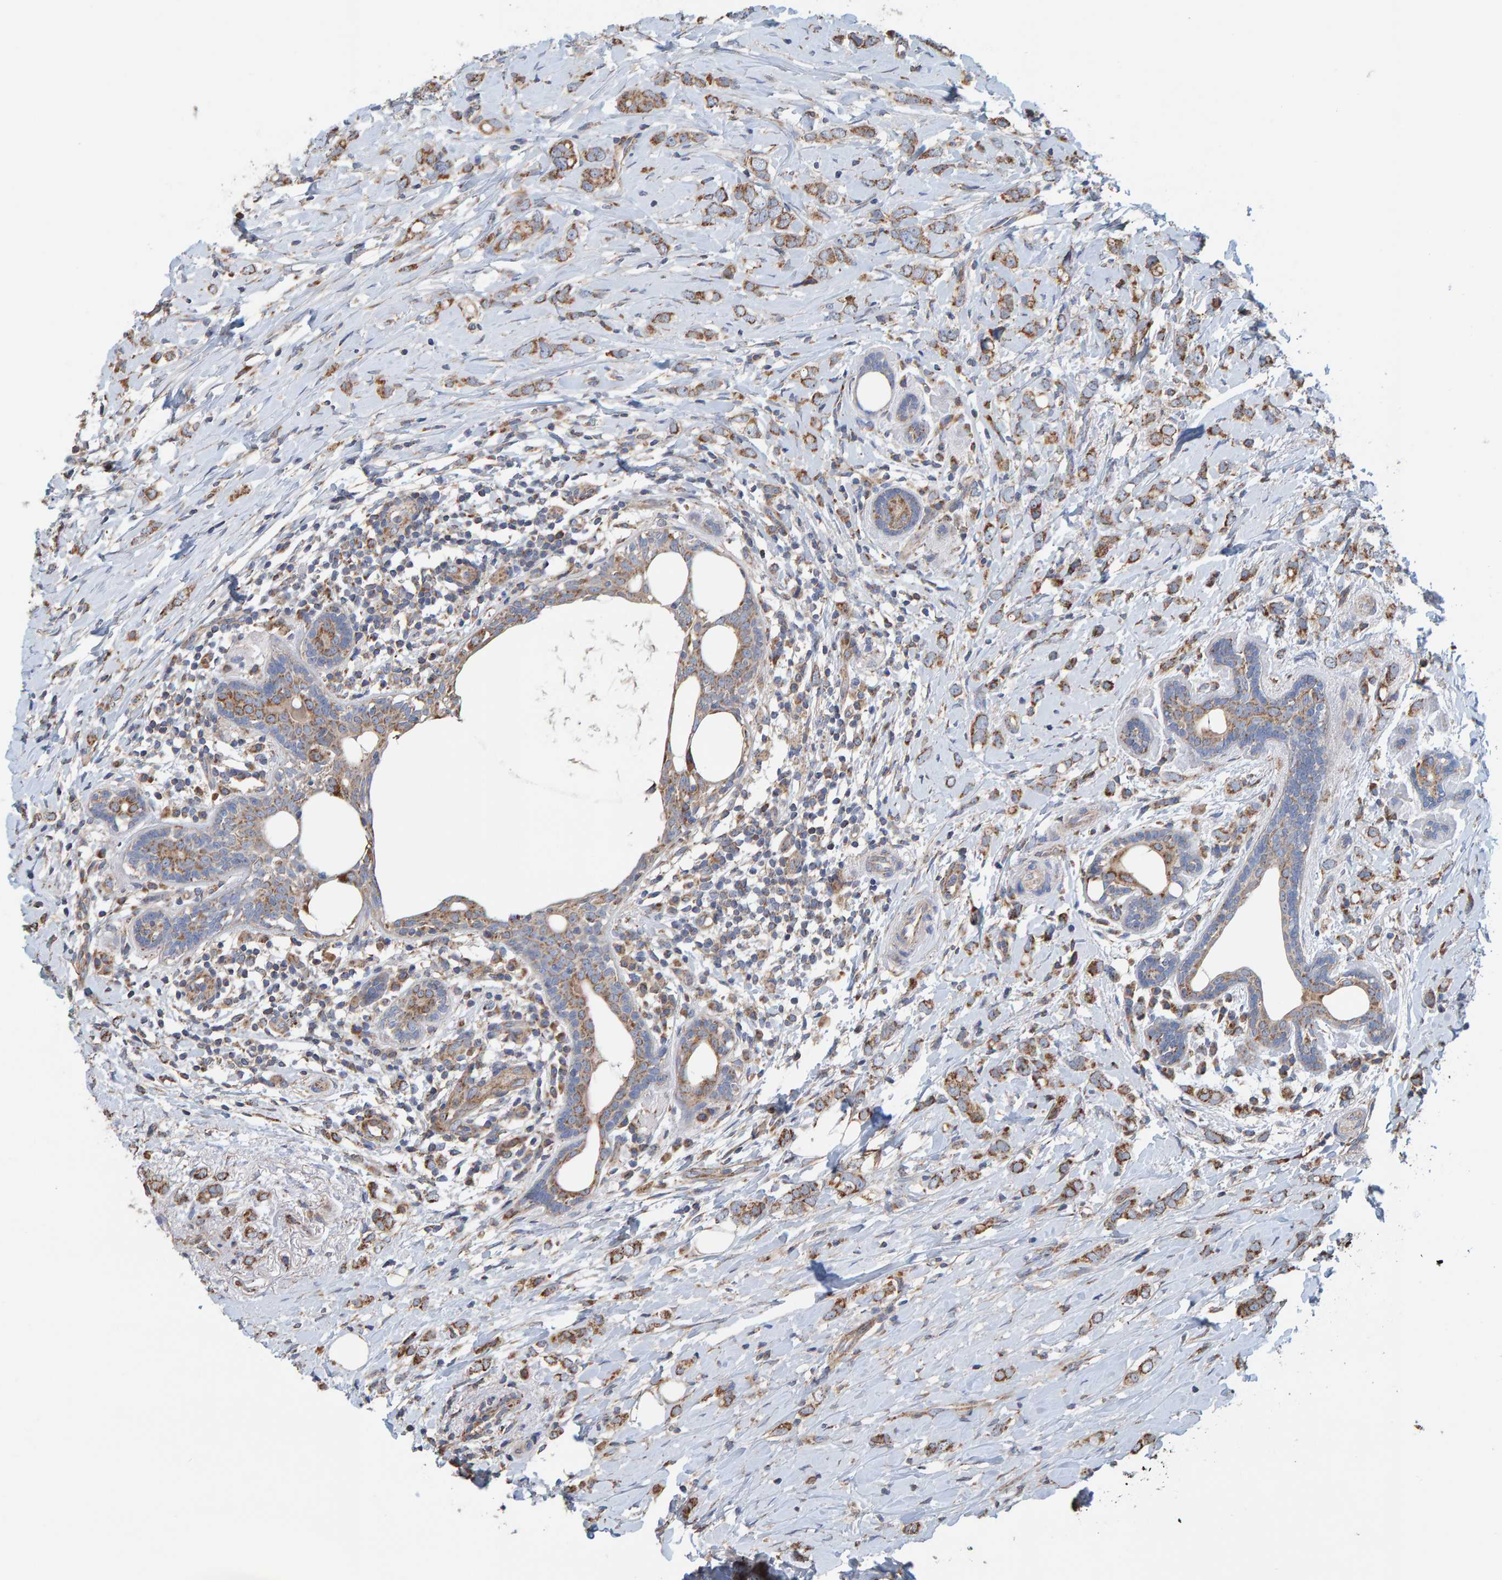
{"staining": {"intensity": "moderate", "quantity": ">75%", "location": "cytoplasmic/membranous"}, "tissue": "breast cancer", "cell_type": "Tumor cells", "image_type": "cancer", "snomed": [{"axis": "morphology", "description": "Normal tissue, NOS"}, {"axis": "morphology", "description": "Lobular carcinoma"}, {"axis": "topography", "description": "Breast"}], "caption": "About >75% of tumor cells in human breast lobular carcinoma exhibit moderate cytoplasmic/membranous protein positivity as visualized by brown immunohistochemical staining.", "gene": "MRPL45", "patient": {"sex": "female", "age": 47}}